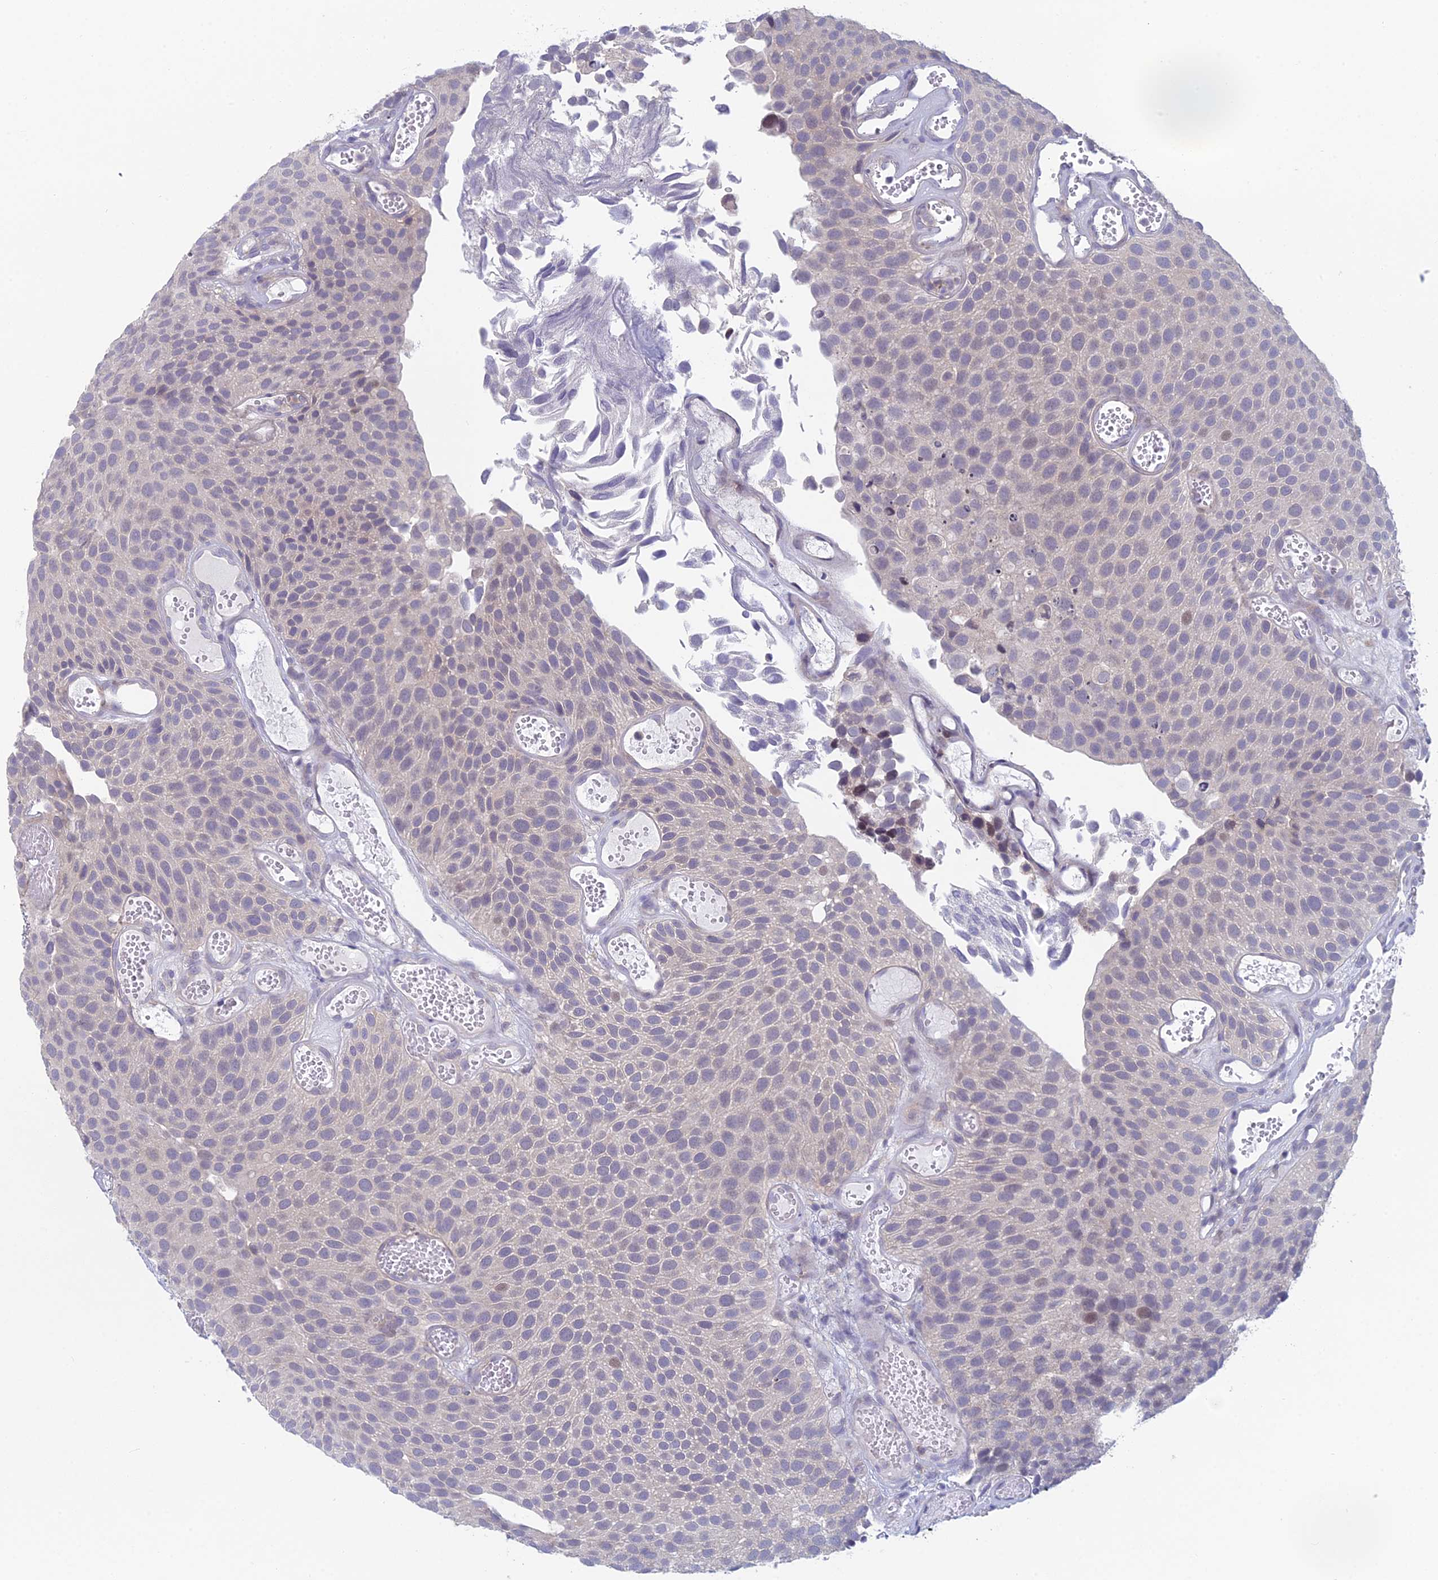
{"staining": {"intensity": "weak", "quantity": "<25%", "location": "nuclear"}, "tissue": "urothelial cancer", "cell_type": "Tumor cells", "image_type": "cancer", "snomed": [{"axis": "morphology", "description": "Urothelial carcinoma, Low grade"}, {"axis": "topography", "description": "Urinary bladder"}], "caption": "Low-grade urothelial carcinoma was stained to show a protein in brown. There is no significant positivity in tumor cells.", "gene": "PPP1R26", "patient": {"sex": "male", "age": 89}}